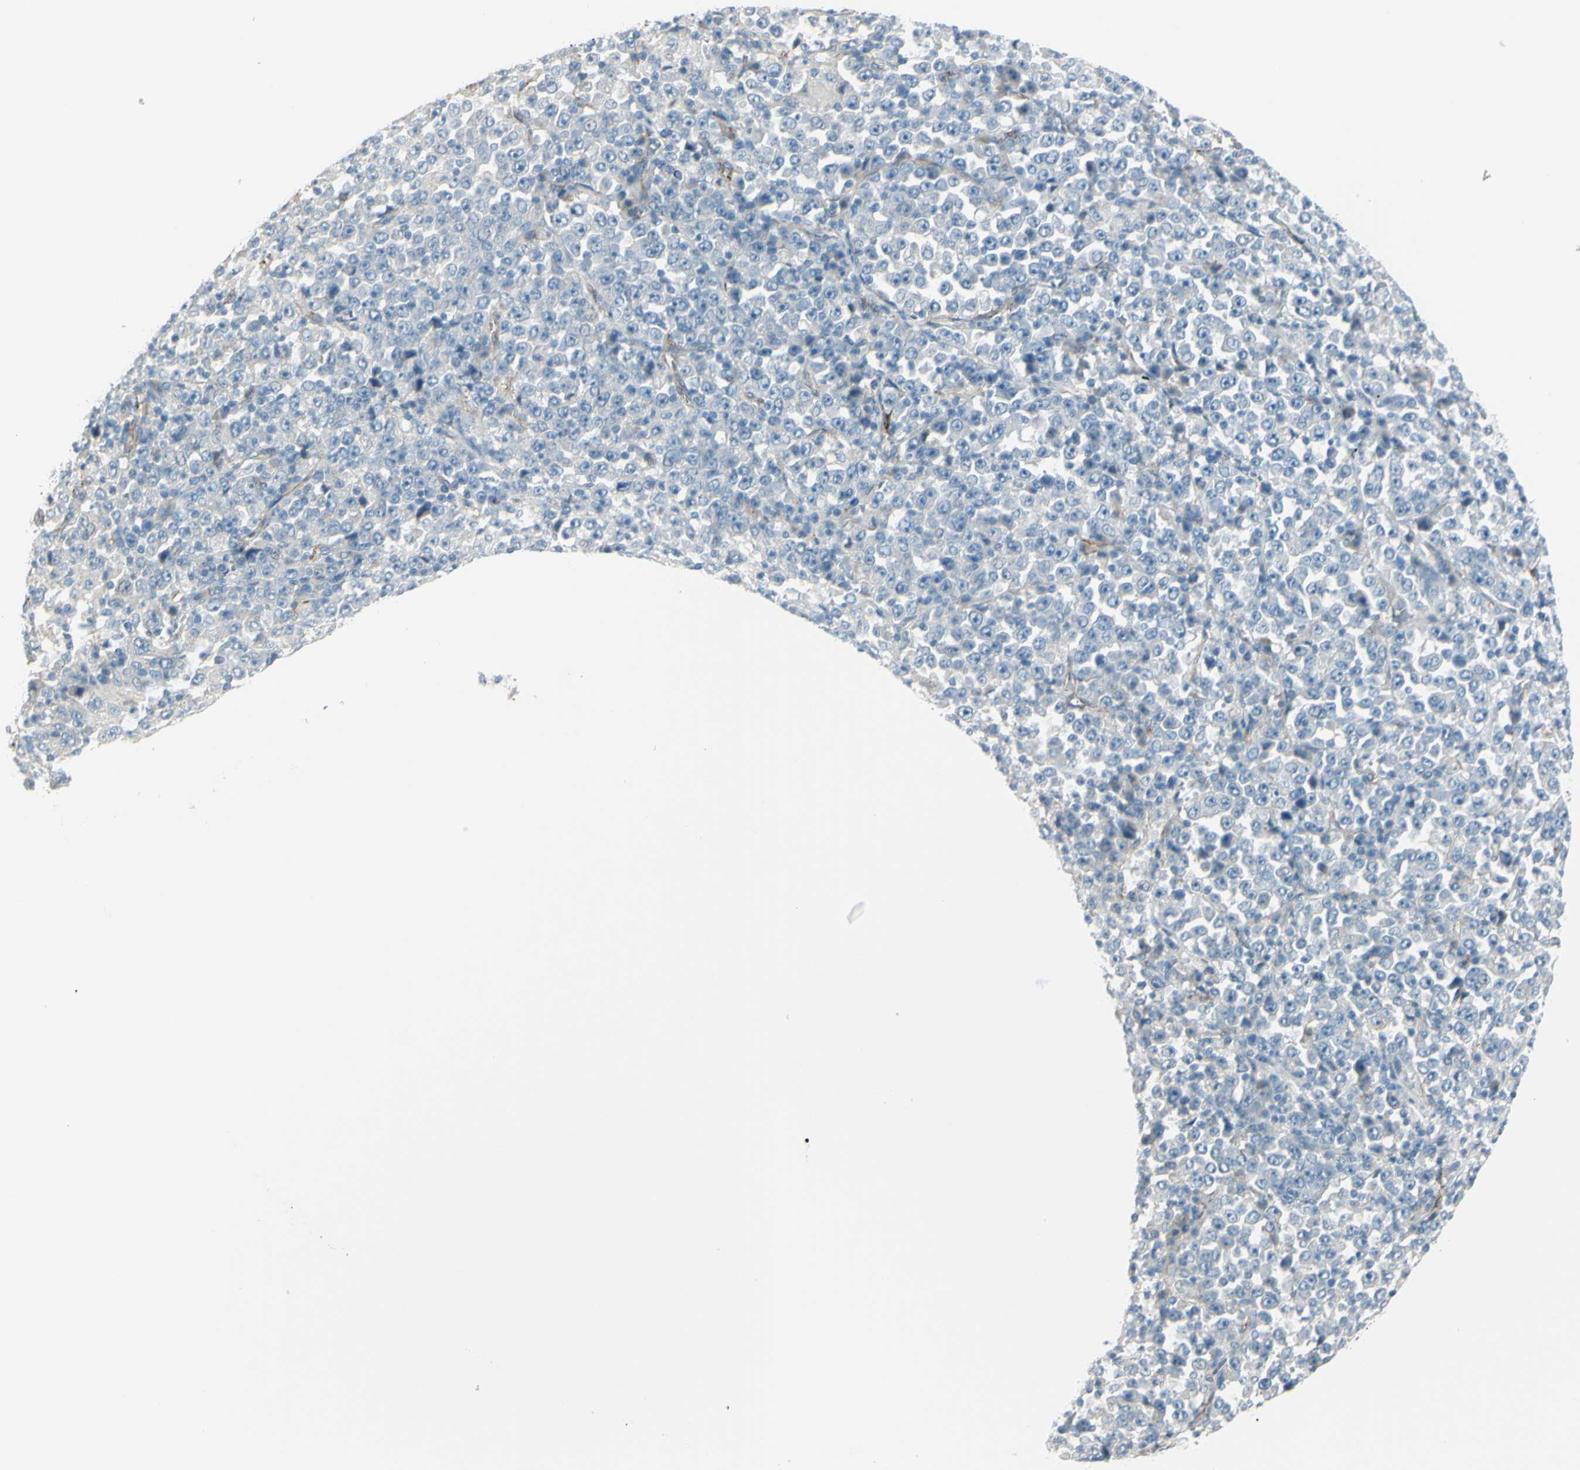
{"staining": {"intensity": "negative", "quantity": "none", "location": "none"}, "tissue": "stomach cancer", "cell_type": "Tumor cells", "image_type": "cancer", "snomed": [{"axis": "morphology", "description": "Normal tissue, NOS"}, {"axis": "morphology", "description": "Adenocarcinoma, NOS"}, {"axis": "topography", "description": "Stomach, upper"}, {"axis": "topography", "description": "Stomach"}], "caption": "This is a micrograph of immunohistochemistry (IHC) staining of stomach adenocarcinoma, which shows no staining in tumor cells.", "gene": "GPR34", "patient": {"sex": "male", "age": 59}}